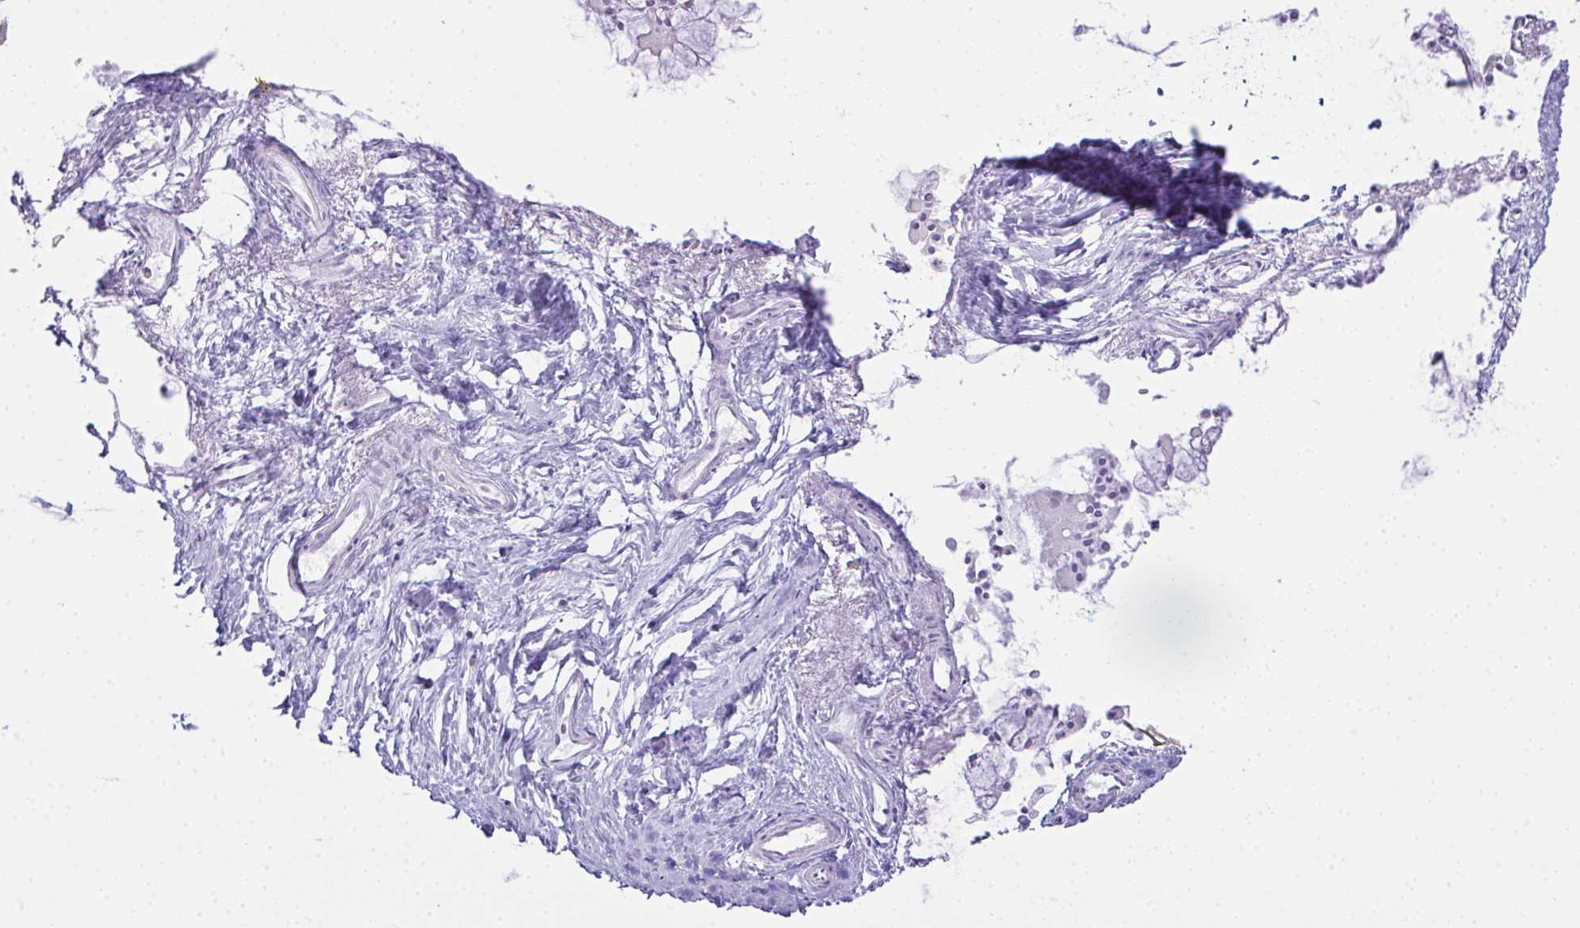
{"staining": {"intensity": "weak", "quantity": "25%-75%", "location": "nuclear"}, "tissue": "nasopharynx", "cell_type": "Respiratory epithelial cells", "image_type": "normal", "snomed": [{"axis": "morphology", "description": "Normal tissue, NOS"}, {"axis": "morphology", "description": "Inflammation, NOS"}, {"axis": "topography", "description": "Nasopharynx"}], "caption": "An image of nasopharynx stained for a protein displays weak nuclear brown staining in respiratory epithelial cells.", "gene": "ZNF800", "patient": {"sex": "male", "age": 61}}